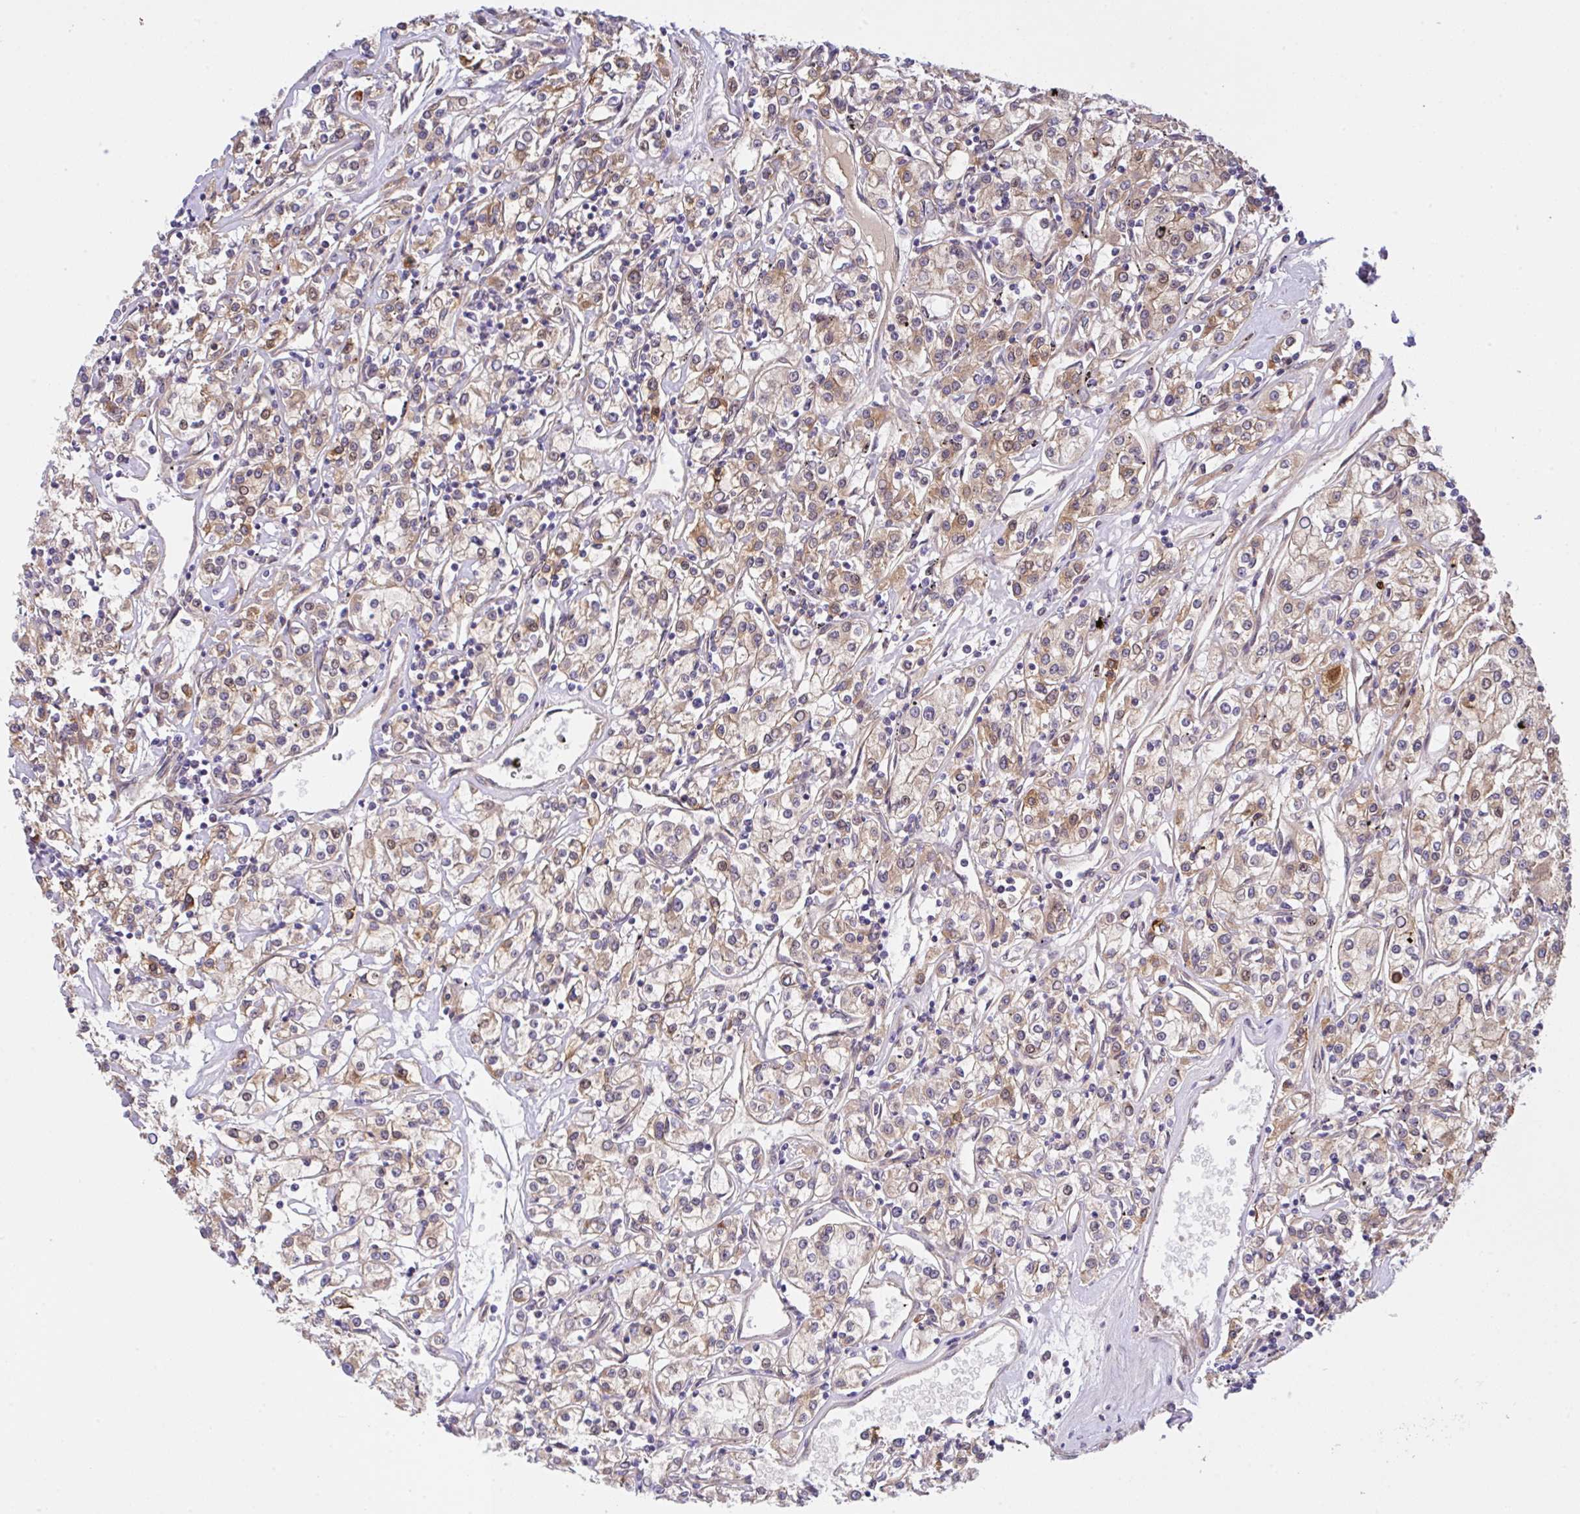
{"staining": {"intensity": "moderate", "quantity": "25%-75%", "location": "cytoplasmic/membranous"}, "tissue": "renal cancer", "cell_type": "Tumor cells", "image_type": "cancer", "snomed": [{"axis": "morphology", "description": "Adenocarcinoma, NOS"}, {"axis": "topography", "description": "Kidney"}], "caption": "Protein expression analysis of renal cancer shows moderate cytoplasmic/membranous staining in approximately 25%-75% of tumor cells.", "gene": "UBE4A", "patient": {"sex": "female", "age": 59}}